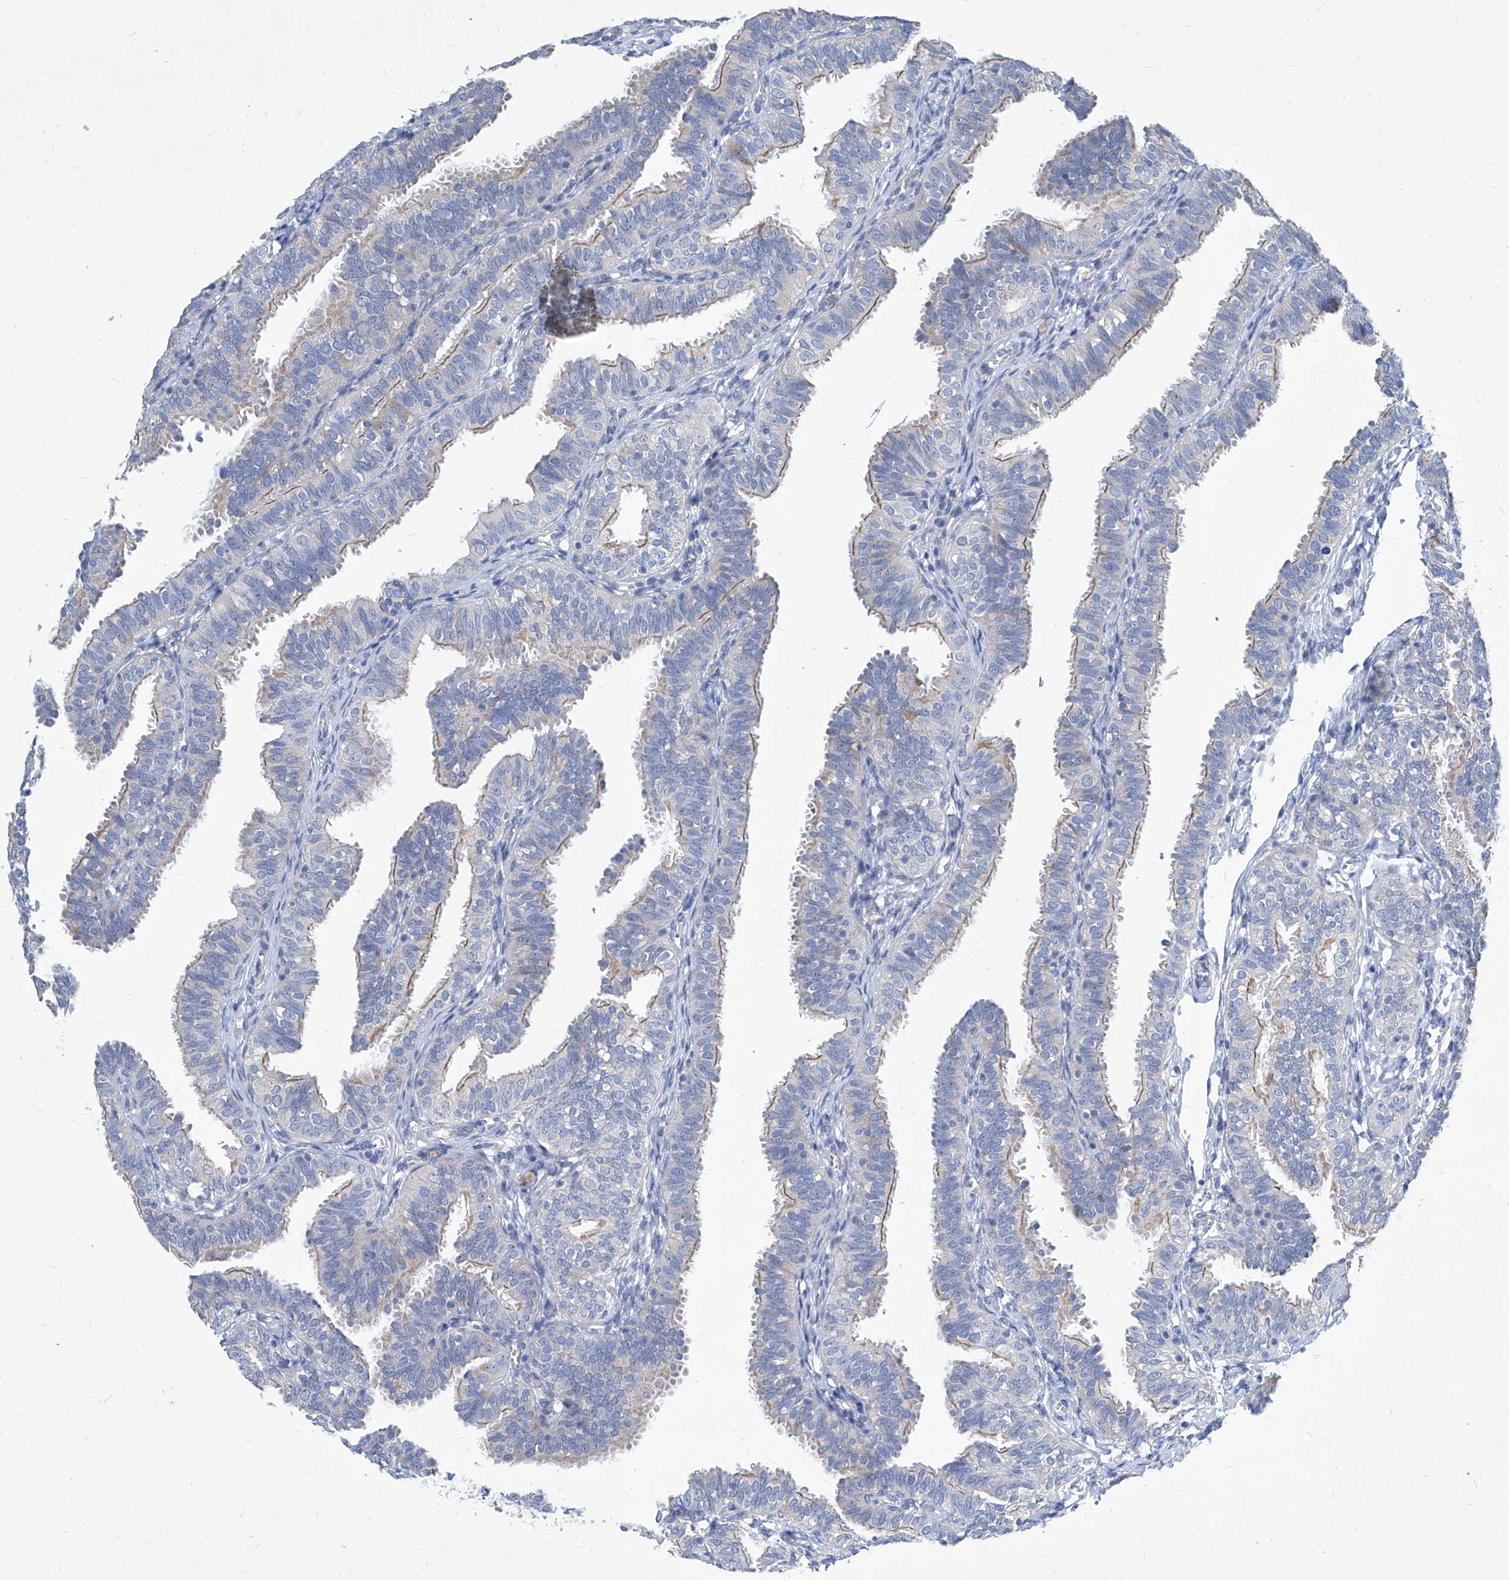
{"staining": {"intensity": "weak", "quantity": "25%-75%", "location": "cytoplasmic/membranous"}, "tissue": "fallopian tube", "cell_type": "Glandular cells", "image_type": "normal", "snomed": [{"axis": "morphology", "description": "Normal tissue, NOS"}, {"axis": "topography", "description": "Fallopian tube"}], "caption": "Weak cytoplasmic/membranous positivity for a protein is present in approximately 25%-75% of glandular cells of normal fallopian tube using immunohistochemistry (IHC).", "gene": "ZNF519", "patient": {"sex": "female", "age": 35}}